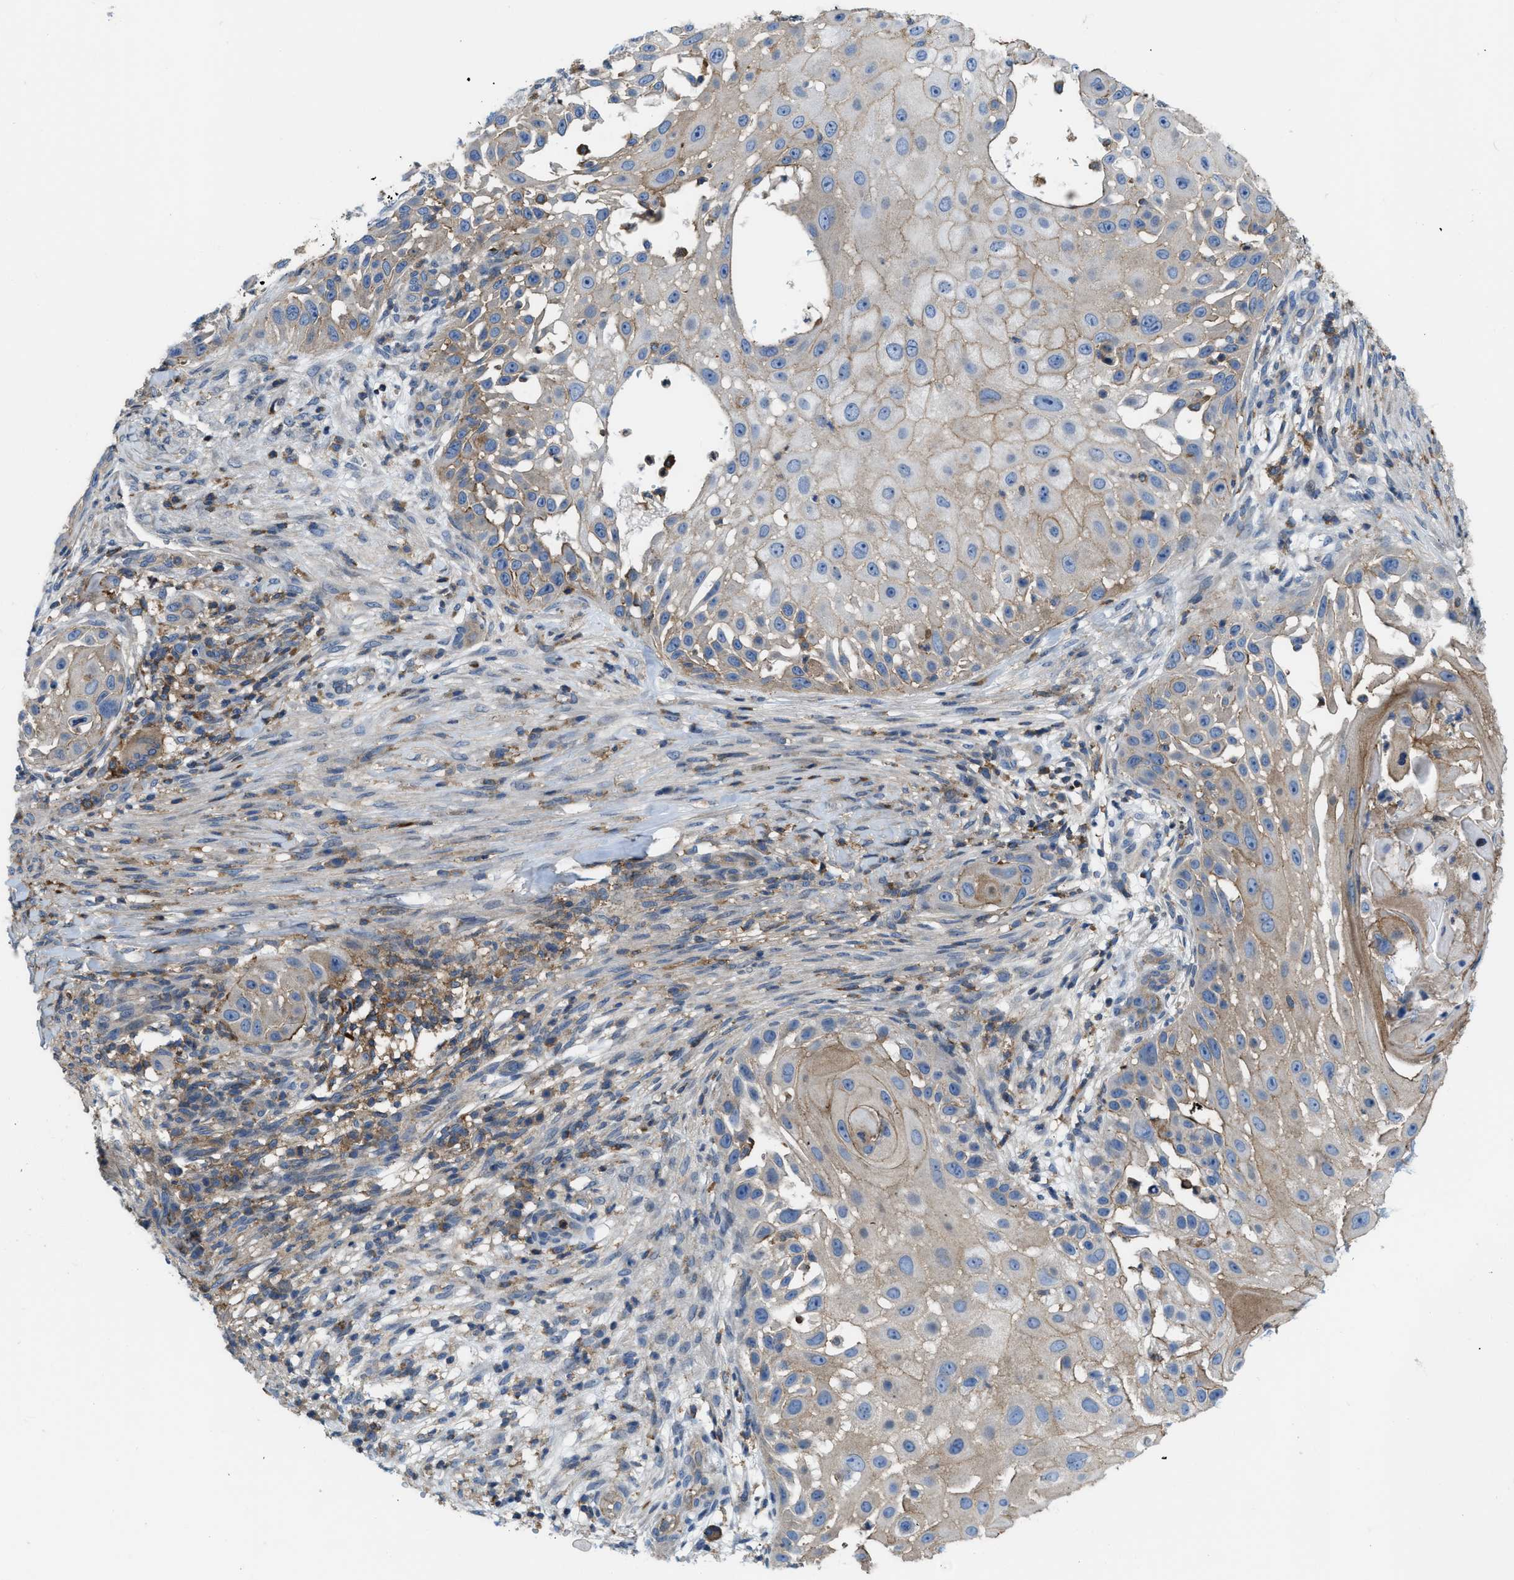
{"staining": {"intensity": "weak", "quantity": "<25%", "location": "cytoplasmic/membranous"}, "tissue": "skin cancer", "cell_type": "Tumor cells", "image_type": "cancer", "snomed": [{"axis": "morphology", "description": "Squamous cell carcinoma, NOS"}, {"axis": "topography", "description": "Skin"}], "caption": "Histopathology image shows no protein staining in tumor cells of skin cancer (squamous cell carcinoma) tissue.", "gene": "MYO18A", "patient": {"sex": "female", "age": 44}}